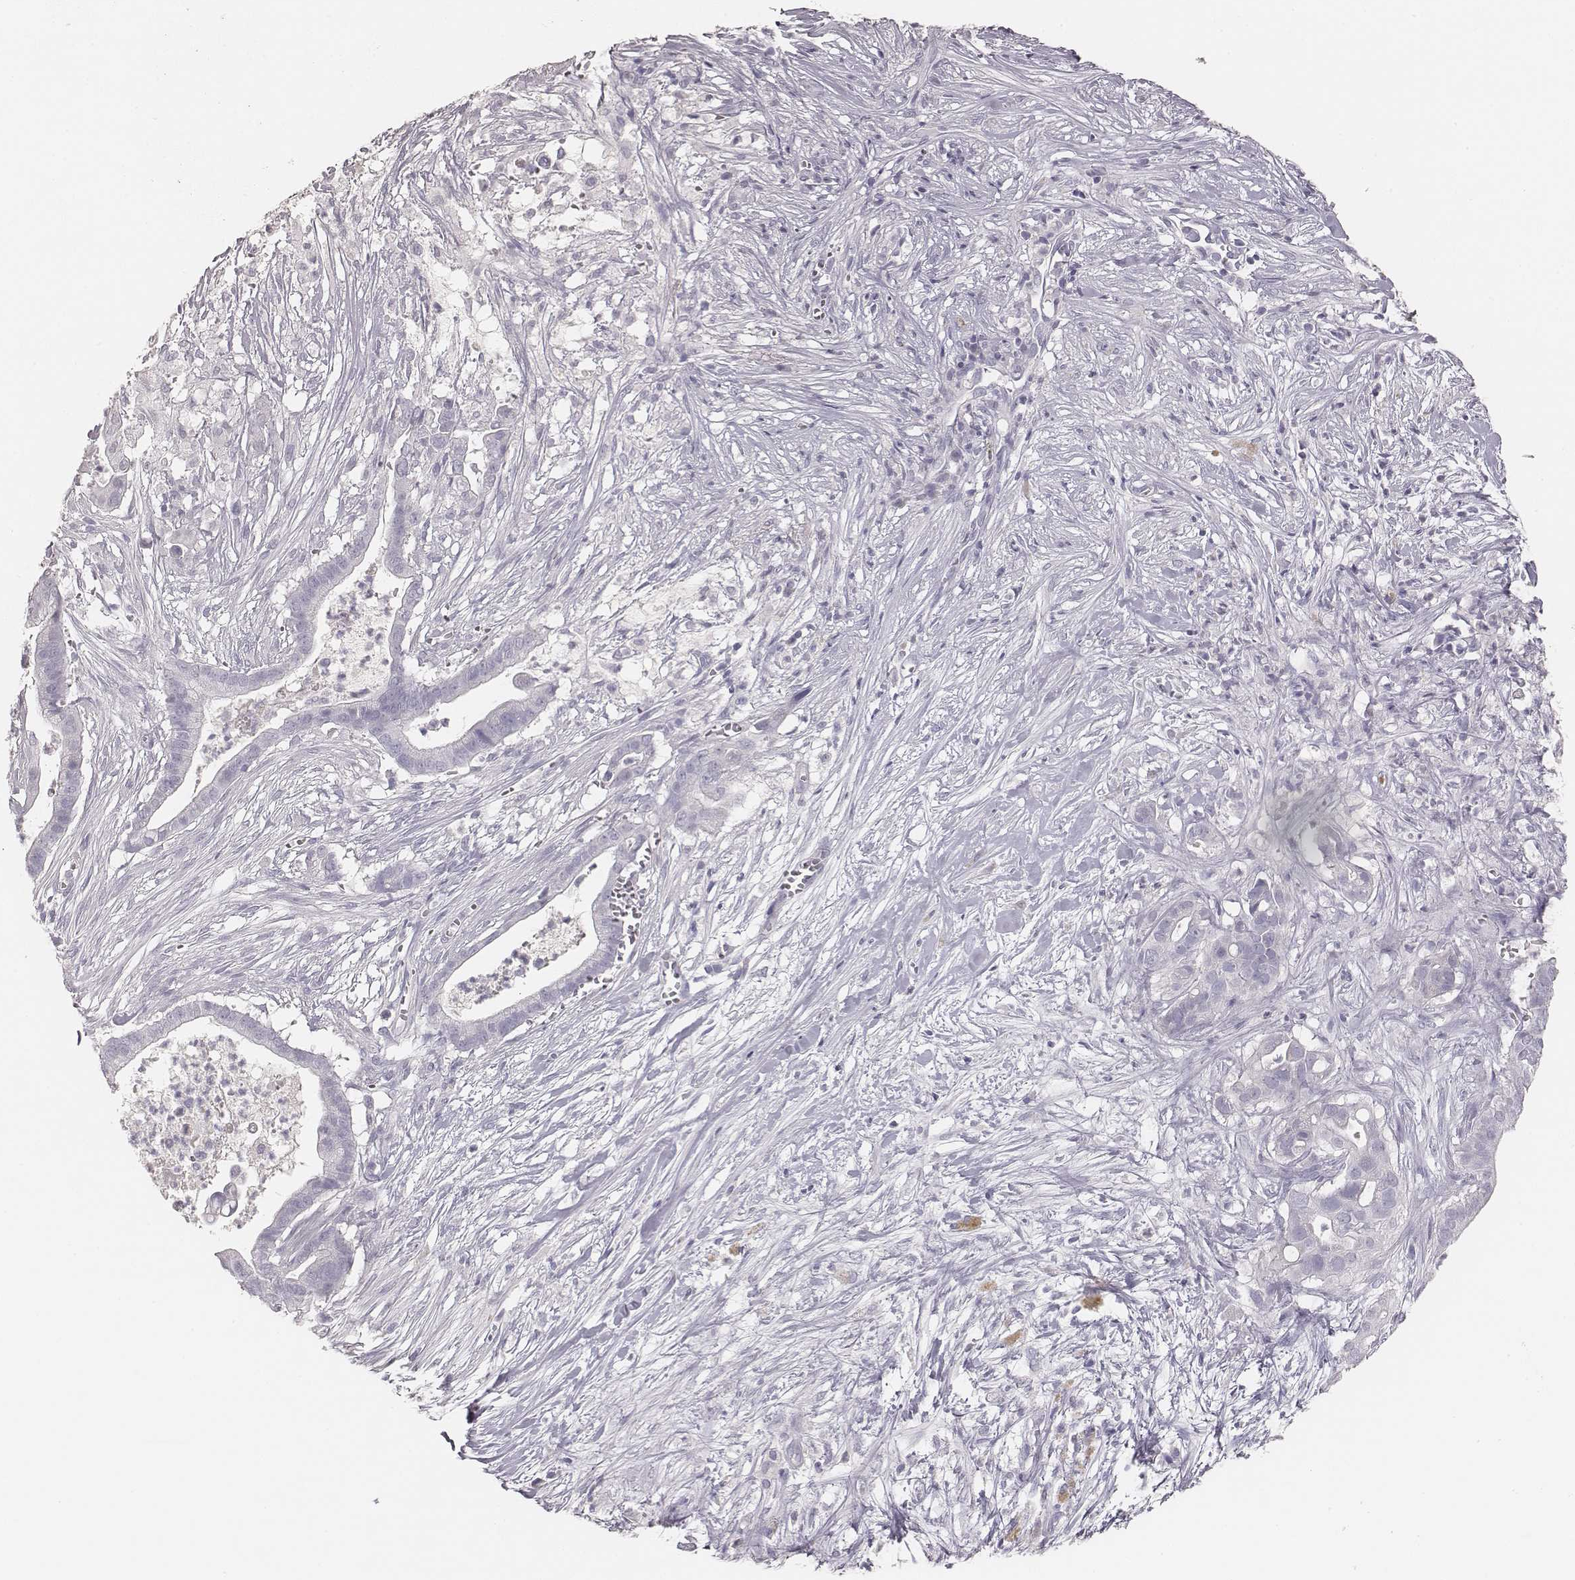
{"staining": {"intensity": "negative", "quantity": "none", "location": "none"}, "tissue": "pancreatic cancer", "cell_type": "Tumor cells", "image_type": "cancer", "snomed": [{"axis": "morphology", "description": "Adenocarcinoma, NOS"}, {"axis": "topography", "description": "Pancreas"}], "caption": "High power microscopy micrograph of an IHC micrograph of adenocarcinoma (pancreatic), revealing no significant staining in tumor cells.", "gene": "MYH6", "patient": {"sex": "male", "age": 61}}